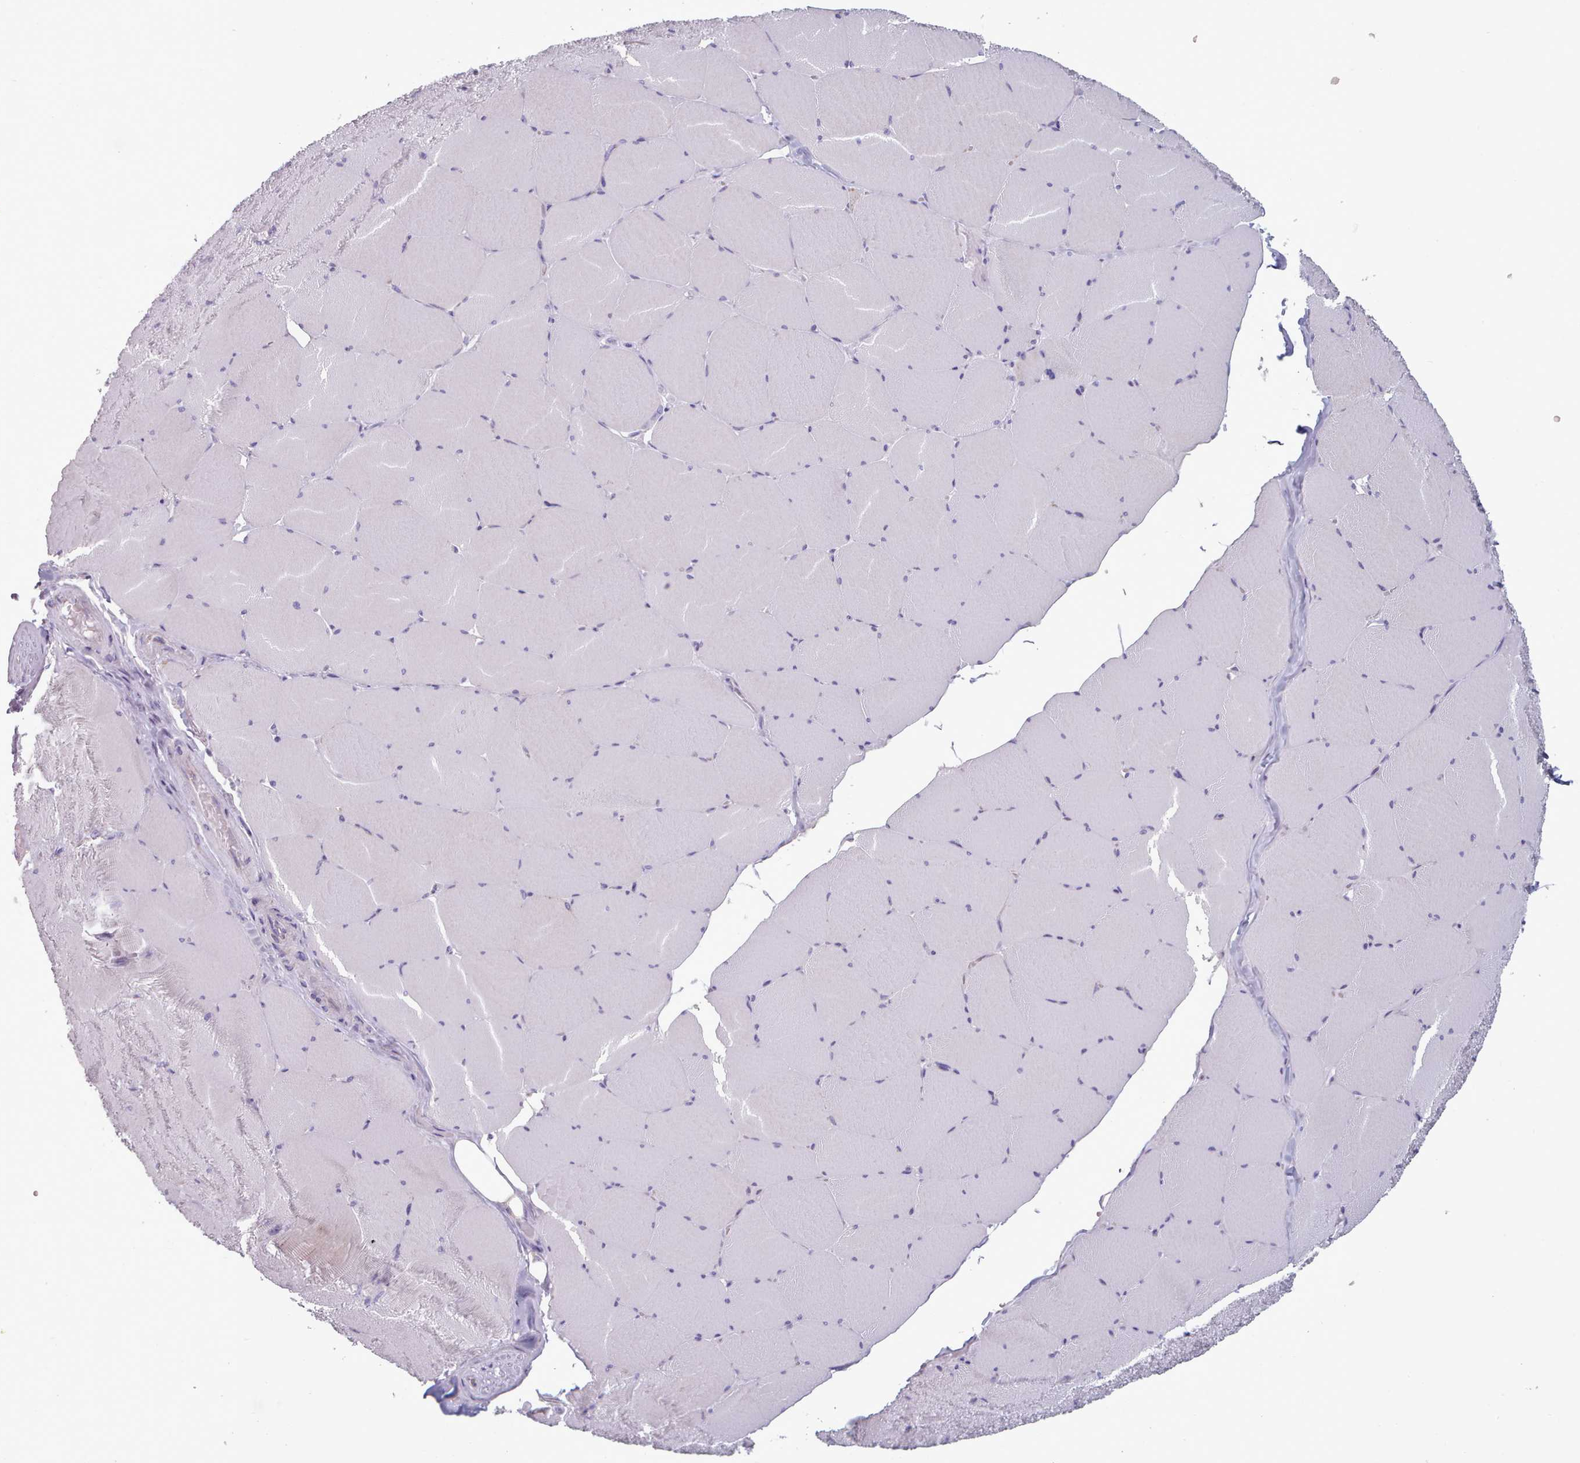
{"staining": {"intensity": "weak", "quantity": "25%-75%", "location": "cytoplasmic/membranous"}, "tissue": "skeletal muscle", "cell_type": "Myocytes", "image_type": "normal", "snomed": [{"axis": "morphology", "description": "Normal tissue, NOS"}, {"axis": "topography", "description": "Skeletal muscle"}, {"axis": "topography", "description": "Head-Neck"}], "caption": "Immunohistochemistry of normal human skeletal muscle demonstrates low levels of weak cytoplasmic/membranous positivity in approximately 25%-75% of myocytes. (DAB IHC with brightfield microscopy, high magnification).", "gene": "FAM170B", "patient": {"sex": "male", "age": 66}}